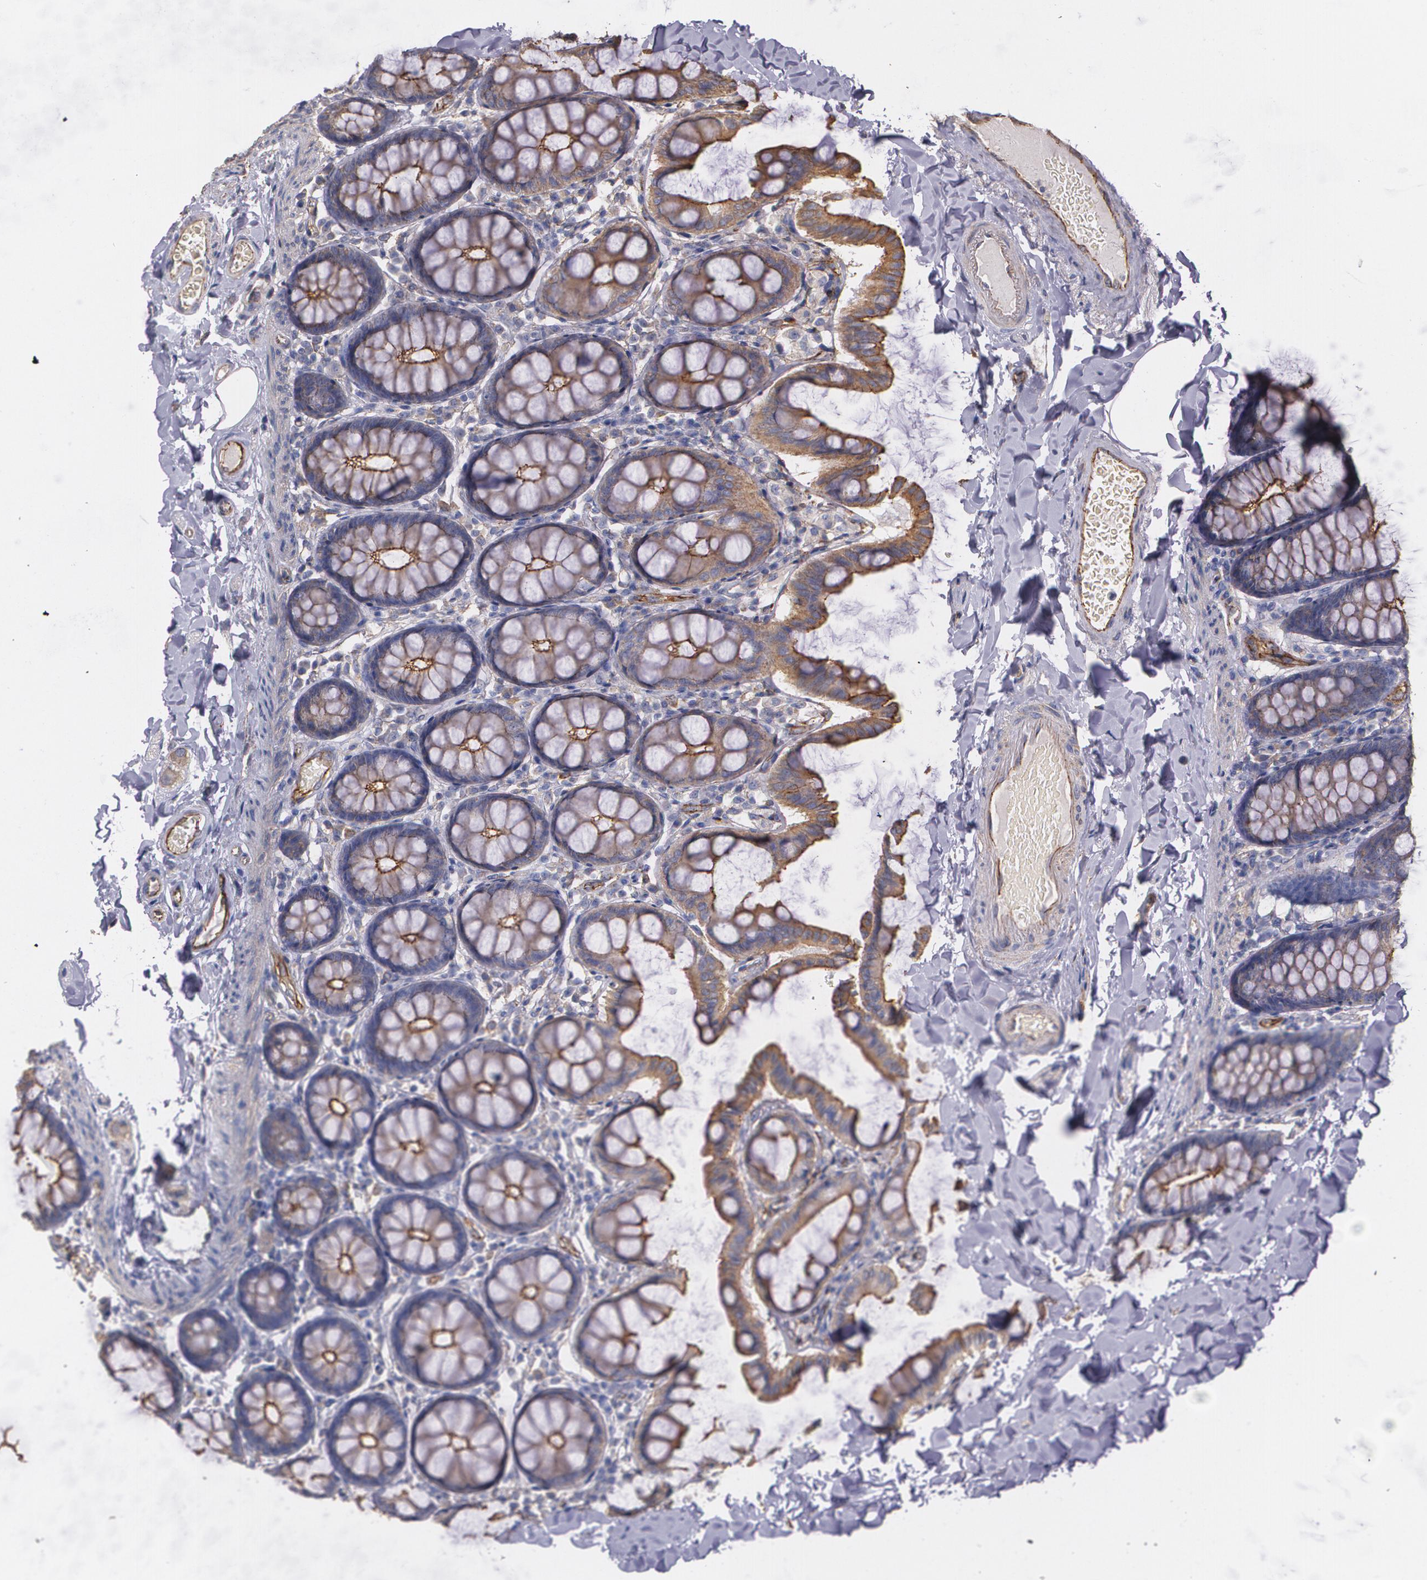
{"staining": {"intensity": "weak", "quantity": ">75%", "location": "cytoplasmic/membranous"}, "tissue": "colon", "cell_type": "Endothelial cells", "image_type": "normal", "snomed": [{"axis": "morphology", "description": "Normal tissue, NOS"}, {"axis": "topography", "description": "Colon"}], "caption": "A photomicrograph showing weak cytoplasmic/membranous staining in about >75% of endothelial cells in benign colon, as visualized by brown immunohistochemical staining.", "gene": "TJP1", "patient": {"sex": "female", "age": 61}}